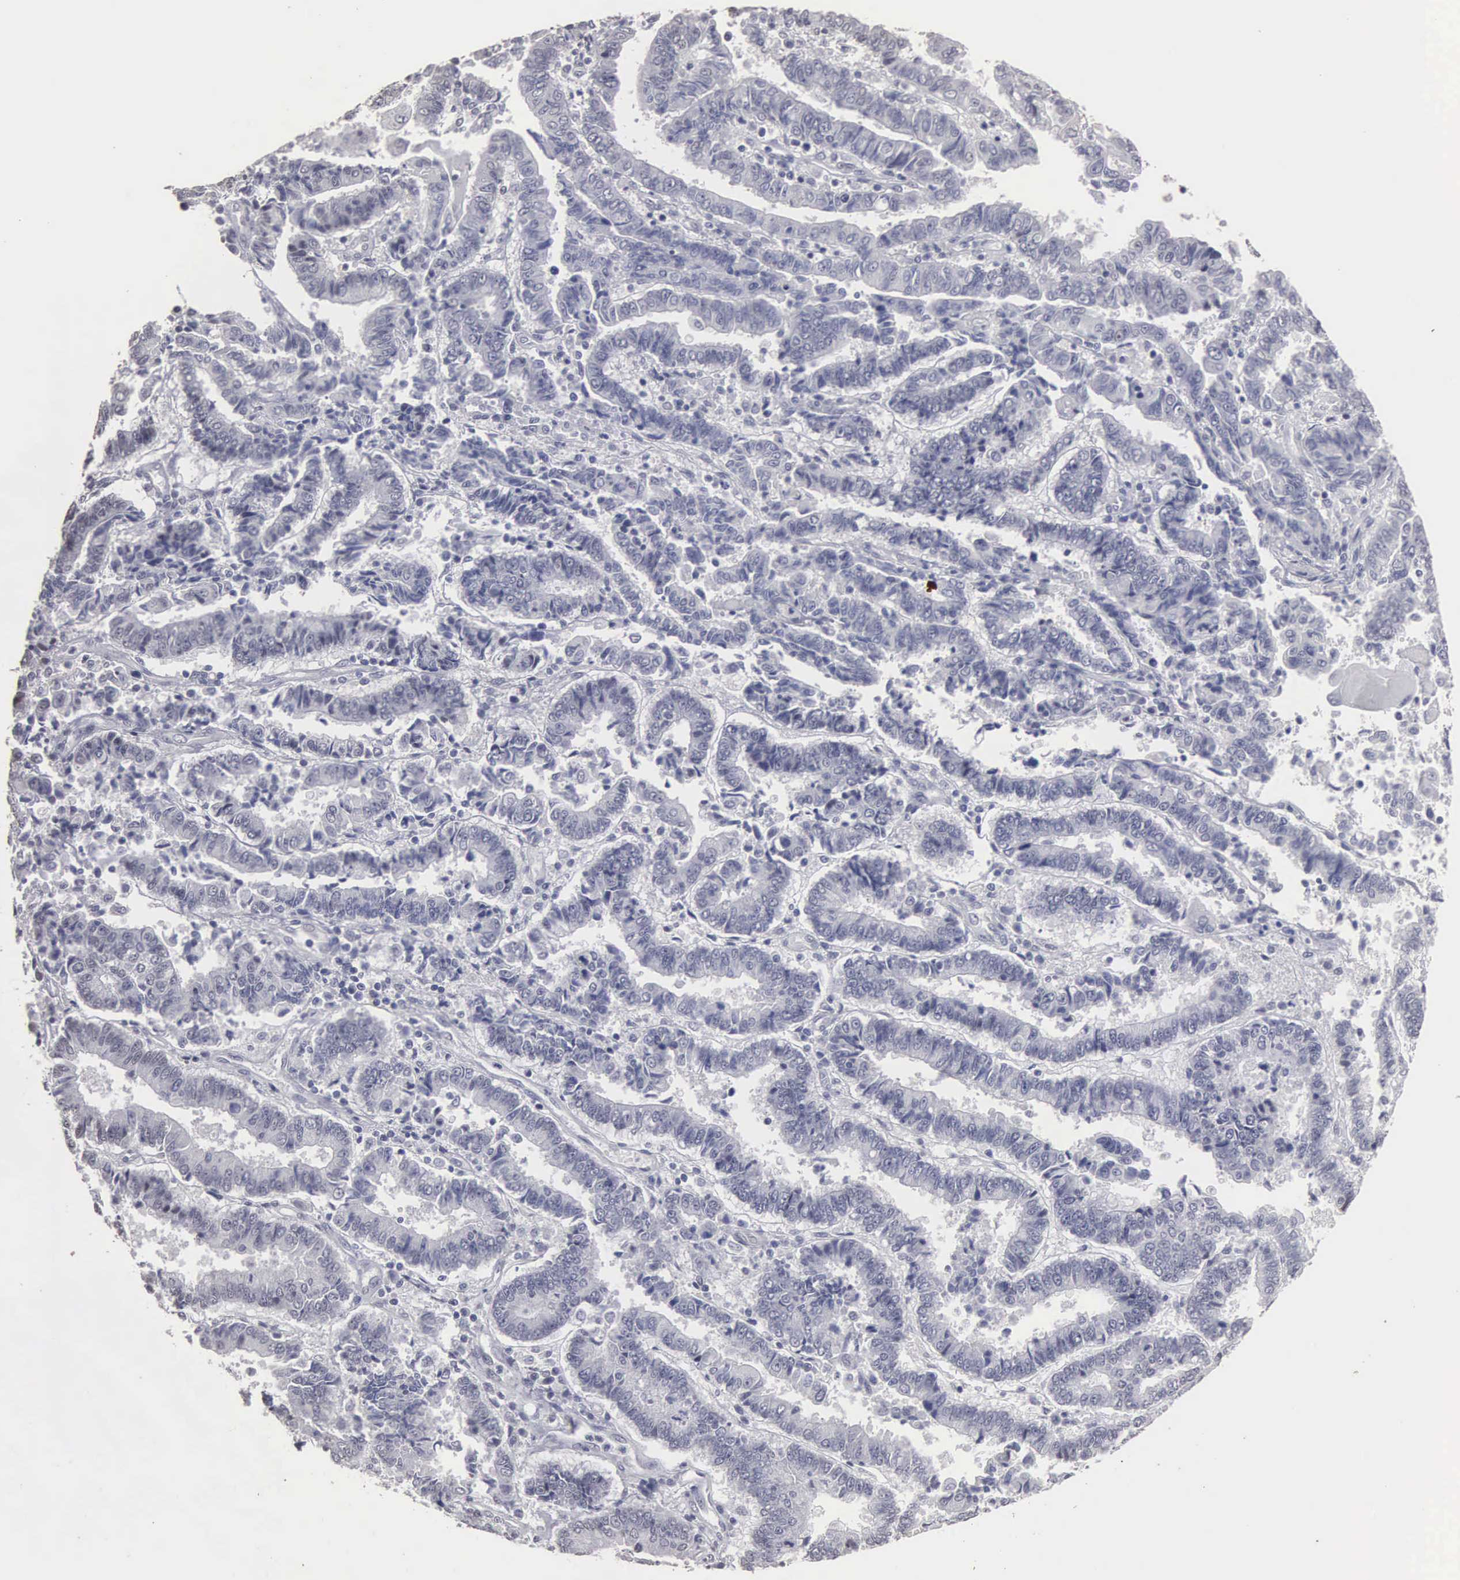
{"staining": {"intensity": "negative", "quantity": "none", "location": "none"}, "tissue": "endometrial cancer", "cell_type": "Tumor cells", "image_type": "cancer", "snomed": [{"axis": "morphology", "description": "Adenocarcinoma, NOS"}, {"axis": "topography", "description": "Endometrium"}], "caption": "Immunohistochemistry (IHC) photomicrograph of neoplastic tissue: endometrial cancer stained with DAB (3,3'-diaminobenzidine) shows no significant protein expression in tumor cells.", "gene": "UPB1", "patient": {"sex": "female", "age": 75}}